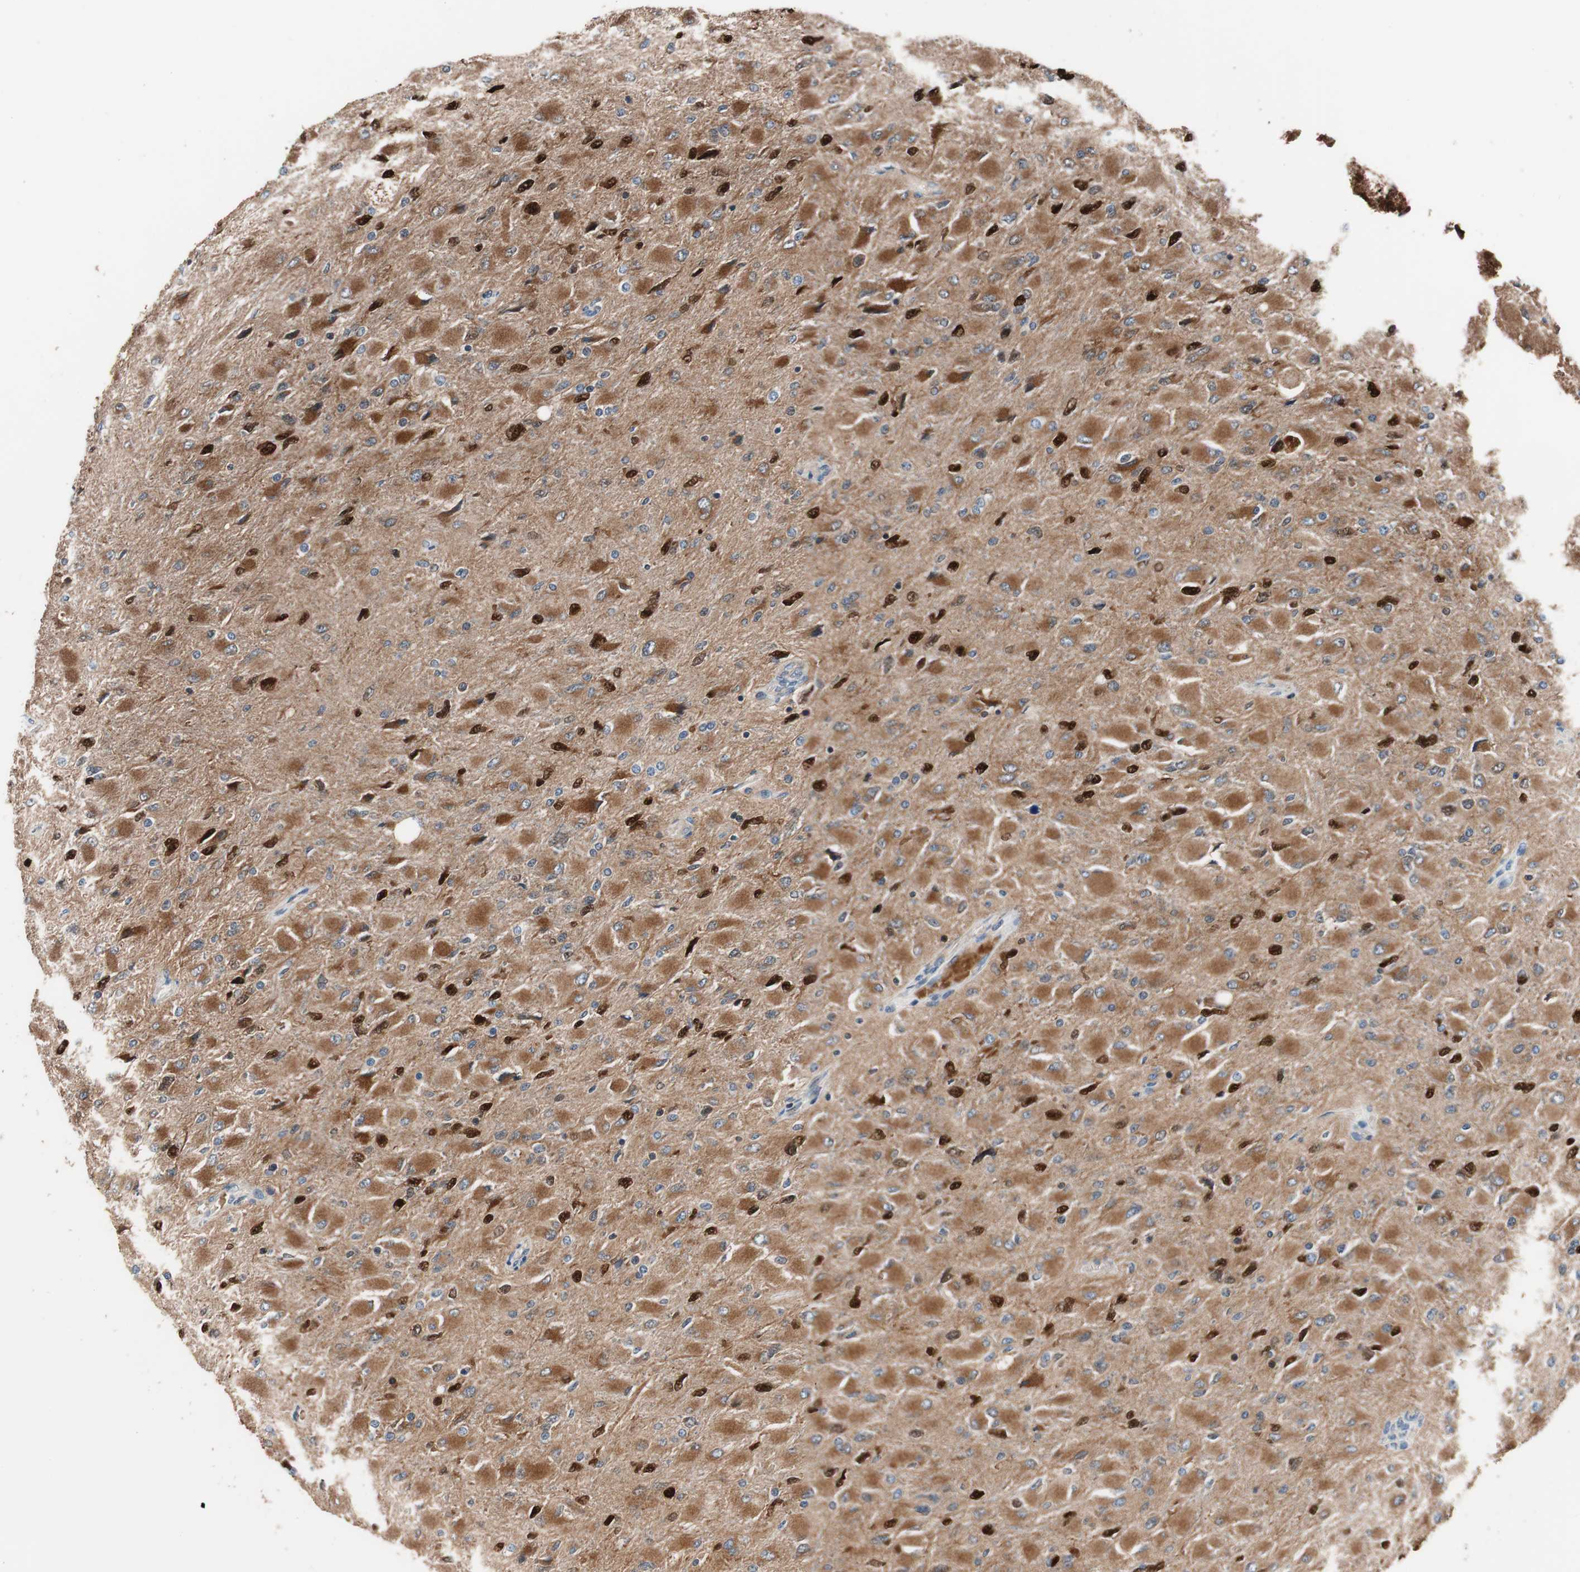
{"staining": {"intensity": "strong", "quantity": "<25%", "location": "cytoplasmic/membranous,nuclear"}, "tissue": "glioma", "cell_type": "Tumor cells", "image_type": "cancer", "snomed": [{"axis": "morphology", "description": "Glioma, malignant, High grade"}, {"axis": "topography", "description": "Cerebral cortex"}], "caption": "Glioma stained with immunohistochemistry (IHC) displays strong cytoplasmic/membranous and nuclear positivity in about <25% of tumor cells.", "gene": "PRDX2", "patient": {"sex": "female", "age": 36}}